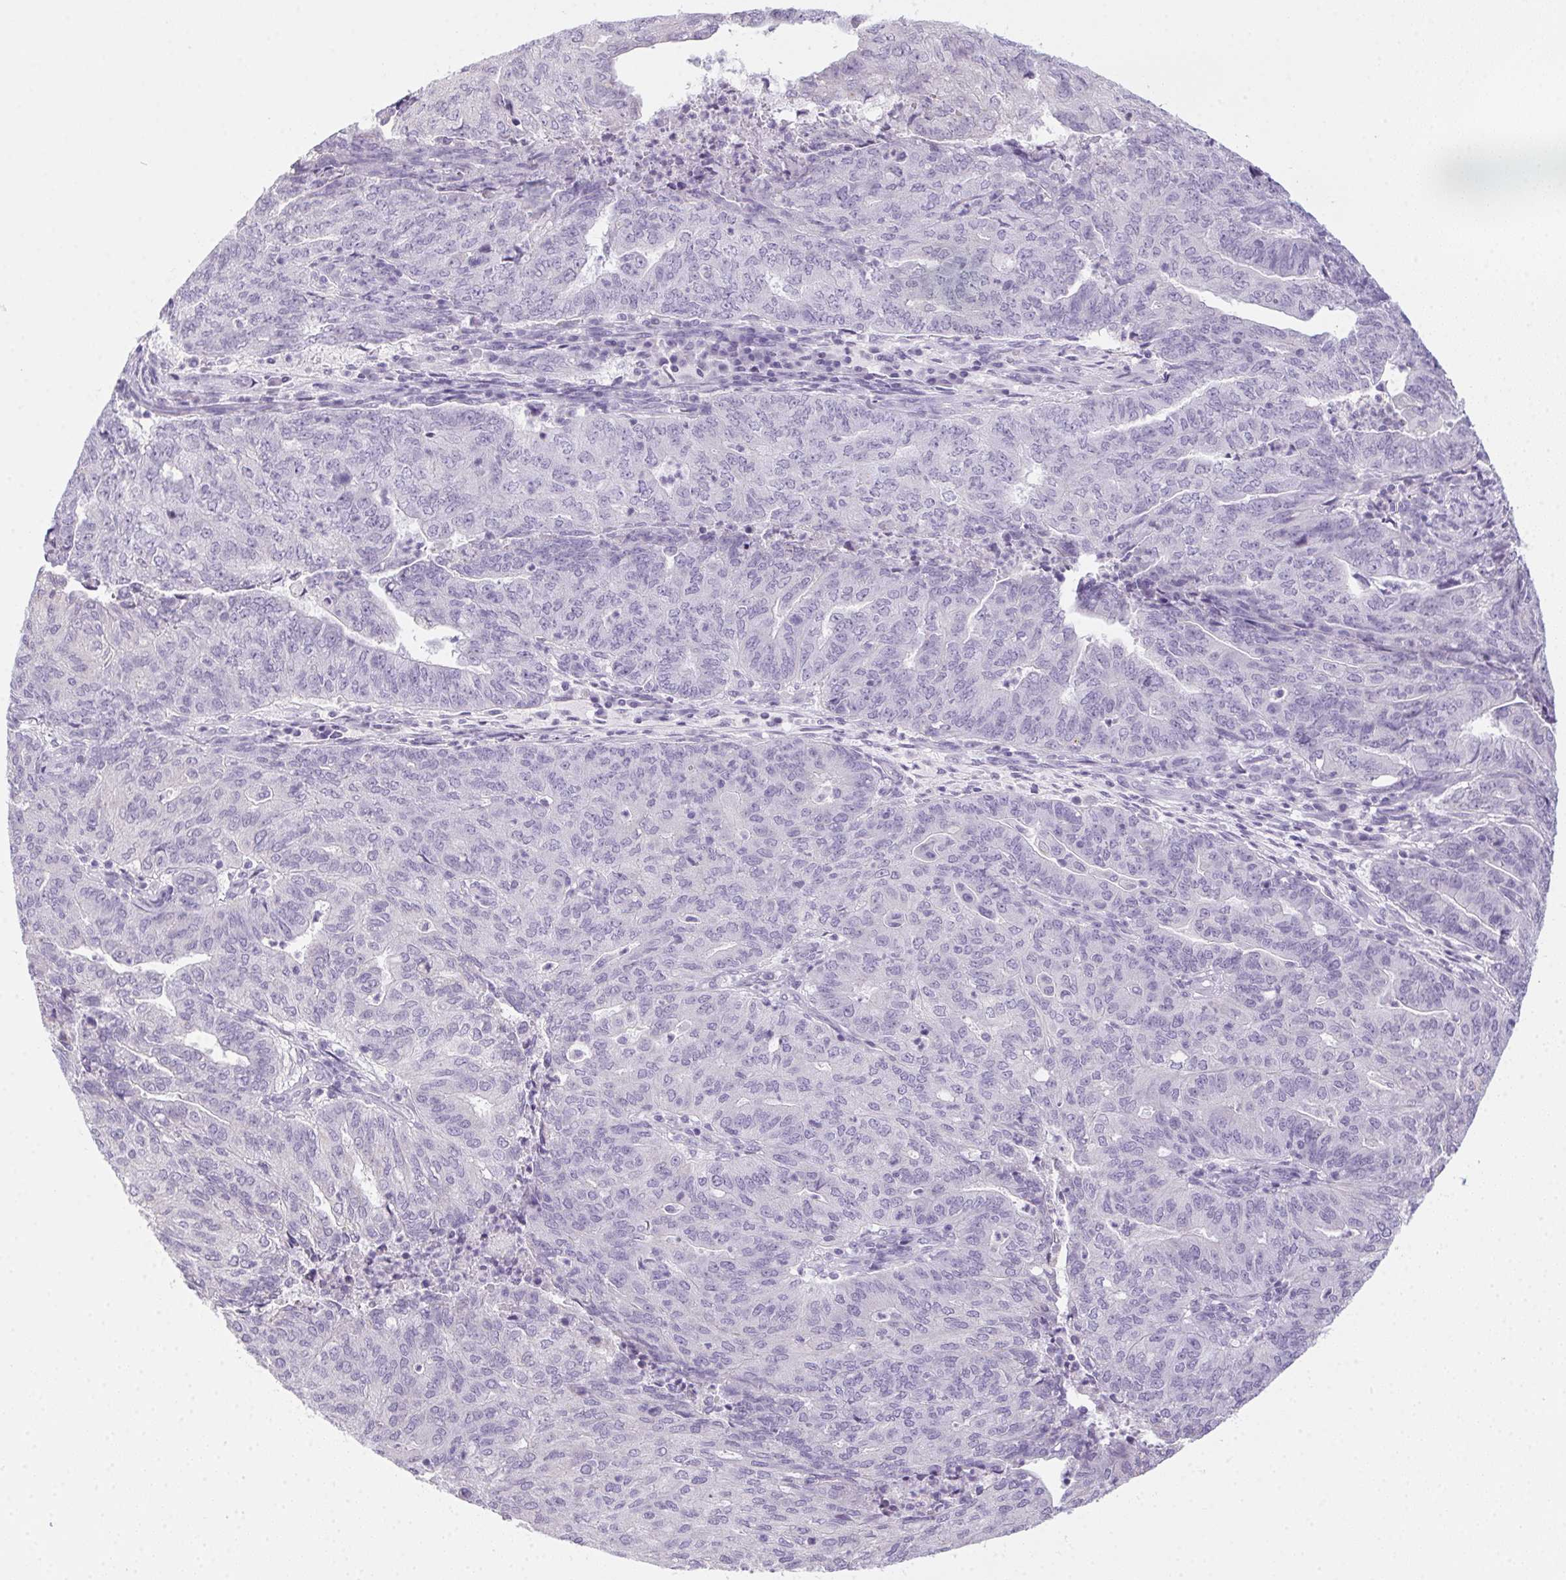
{"staining": {"intensity": "negative", "quantity": "none", "location": "none"}, "tissue": "endometrial cancer", "cell_type": "Tumor cells", "image_type": "cancer", "snomed": [{"axis": "morphology", "description": "Adenocarcinoma, NOS"}, {"axis": "topography", "description": "Endometrium"}], "caption": "High power microscopy image of an IHC micrograph of endometrial cancer (adenocarcinoma), revealing no significant staining in tumor cells.", "gene": "POPDC2", "patient": {"sex": "female", "age": 82}}